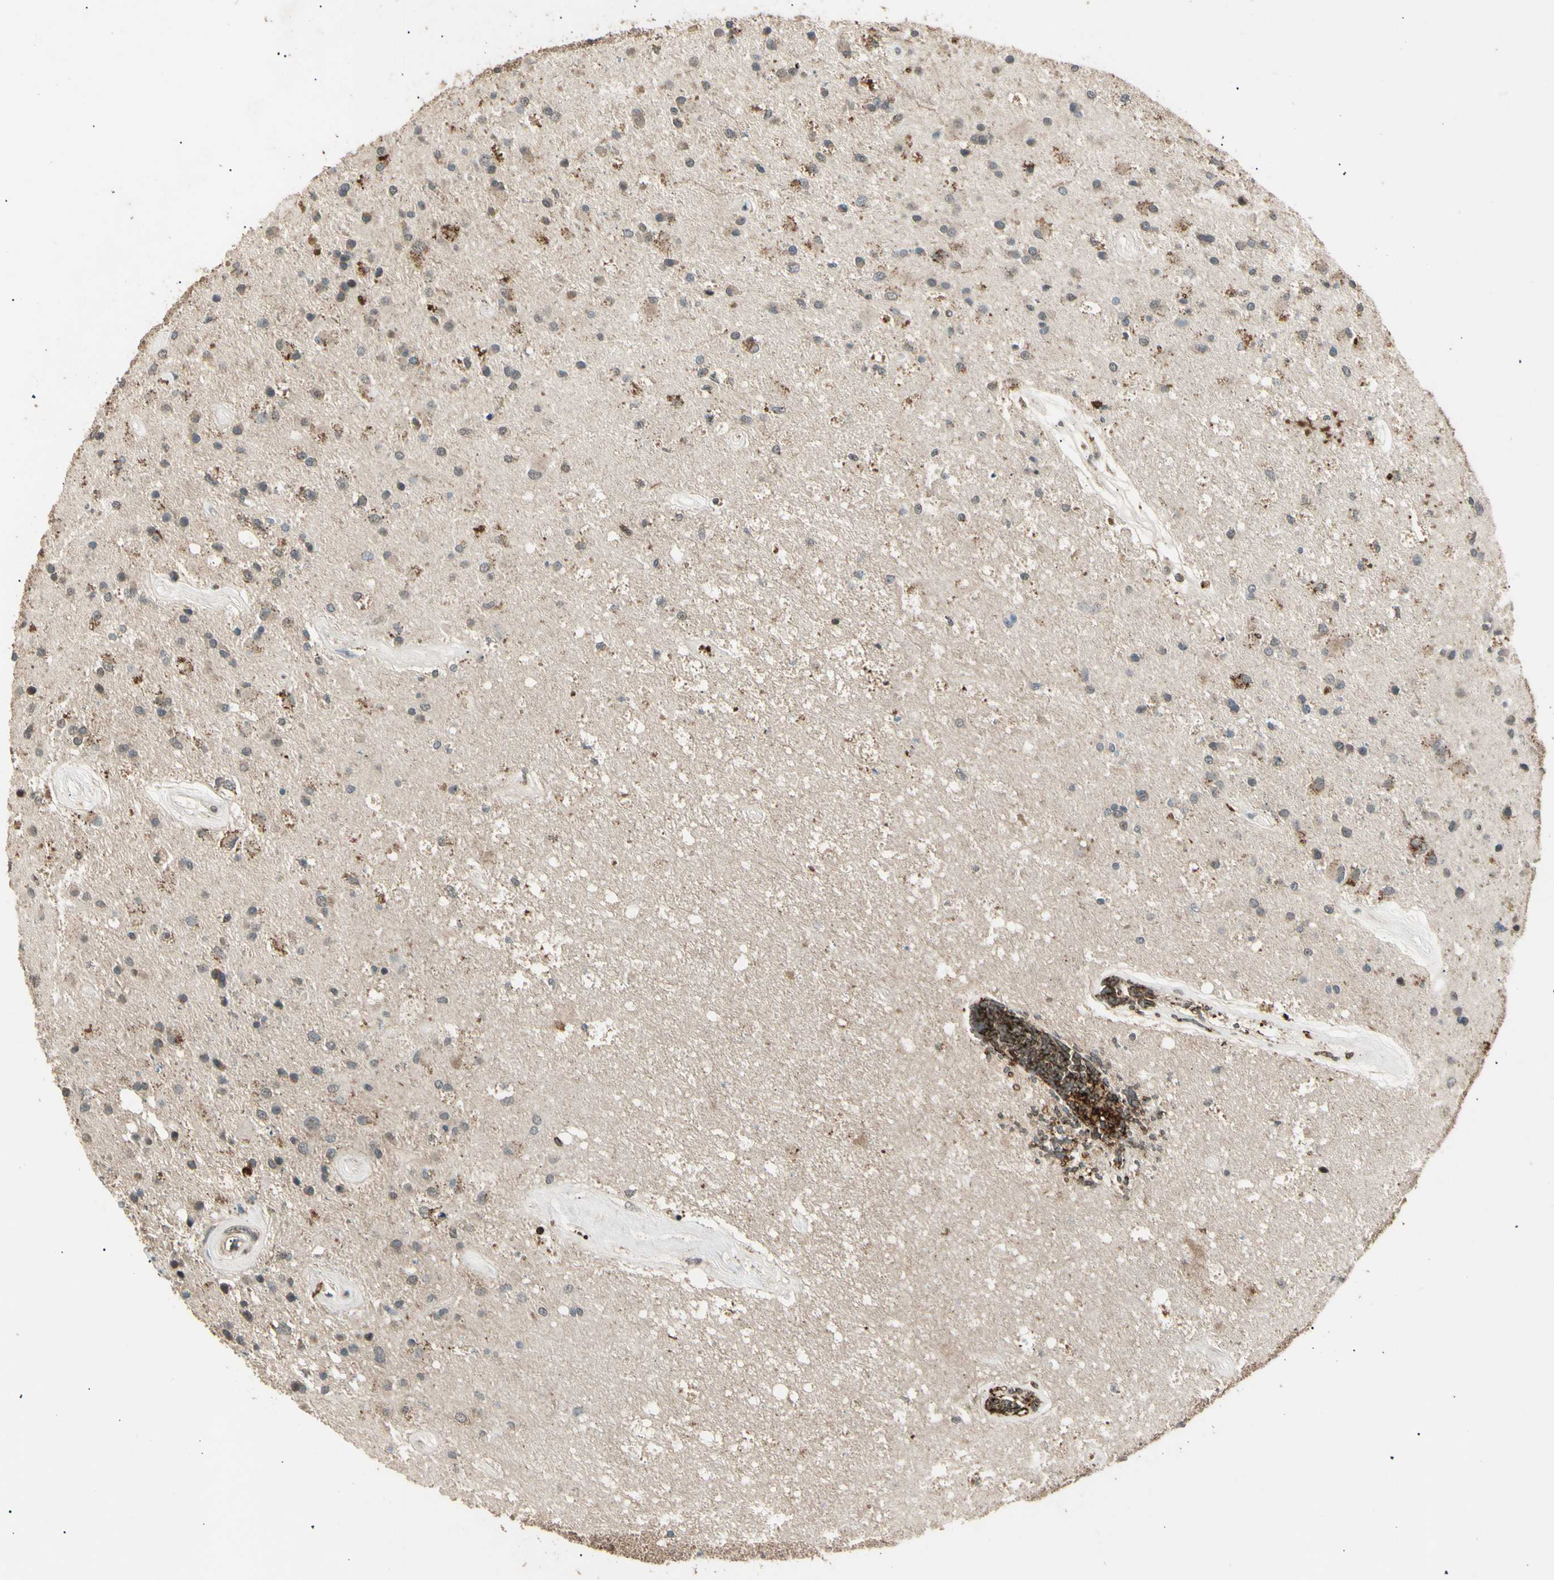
{"staining": {"intensity": "moderate", "quantity": "<25%", "location": "cytoplasmic/membranous"}, "tissue": "glioma", "cell_type": "Tumor cells", "image_type": "cancer", "snomed": [{"axis": "morphology", "description": "Glioma, malignant, Low grade"}, {"axis": "topography", "description": "Brain"}], "caption": "Protein analysis of glioma tissue displays moderate cytoplasmic/membranous staining in about <25% of tumor cells.", "gene": "NUAK2", "patient": {"sex": "male", "age": 58}}